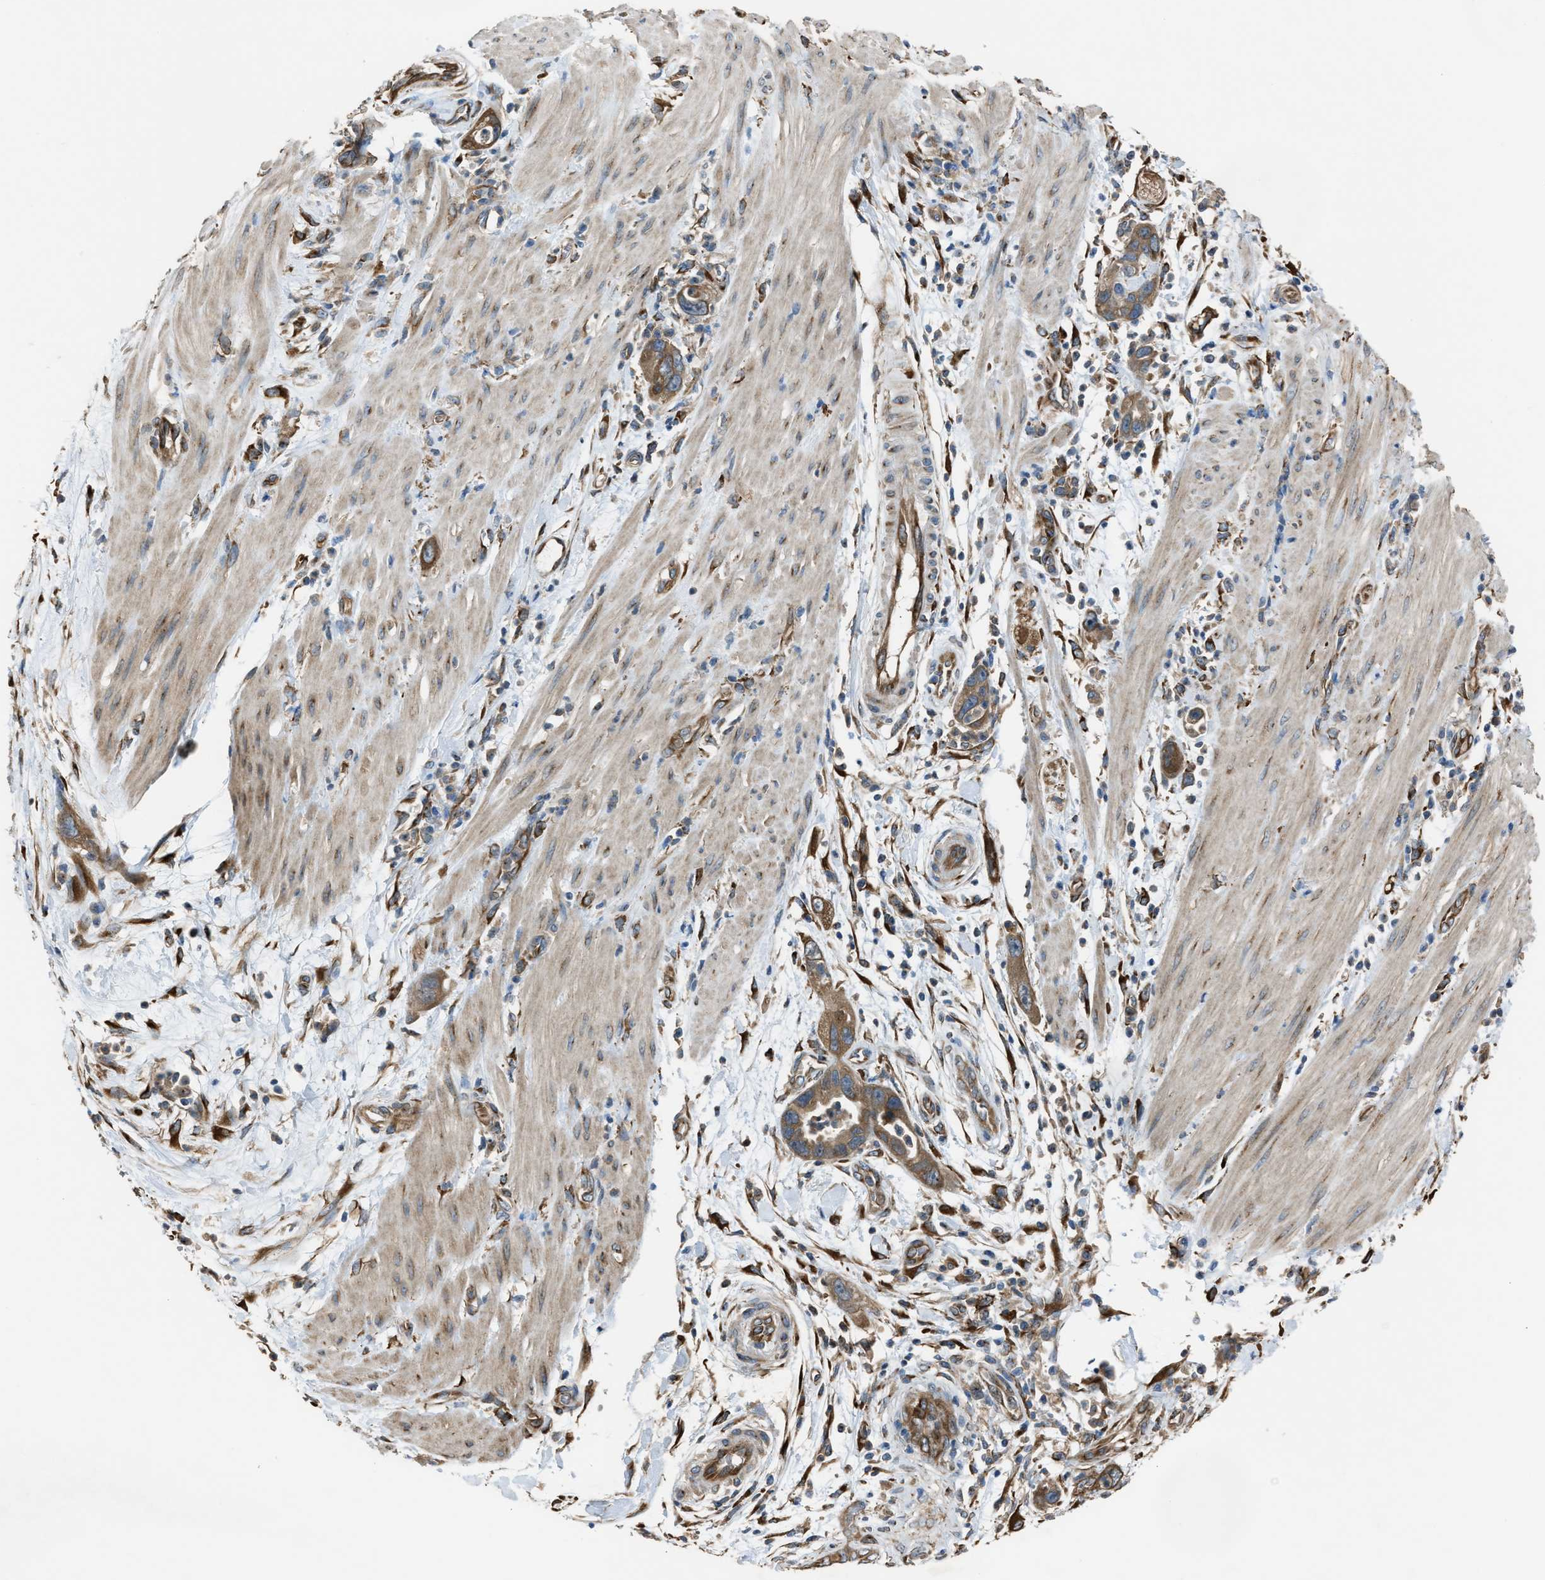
{"staining": {"intensity": "moderate", "quantity": ">75%", "location": "cytoplasmic/membranous"}, "tissue": "pancreatic cancer", "cell_type": "Tumor cells", "image_type": "cancer", "snomed": [{"axis": "morphology", "description": "Adenocarcinoma, NOS"}, {"axis": "topography", "description": "Pancreas"}], "caption": "Moderate cytoplasmic/membranous expression for a protein is appreciated in about >75% of tumor cells of adenocarcinoma (pancreatic) using immunohistochemistry (IHC).", "gene": "TRPC1", "patient": {"sex": "female", "age": 70}}